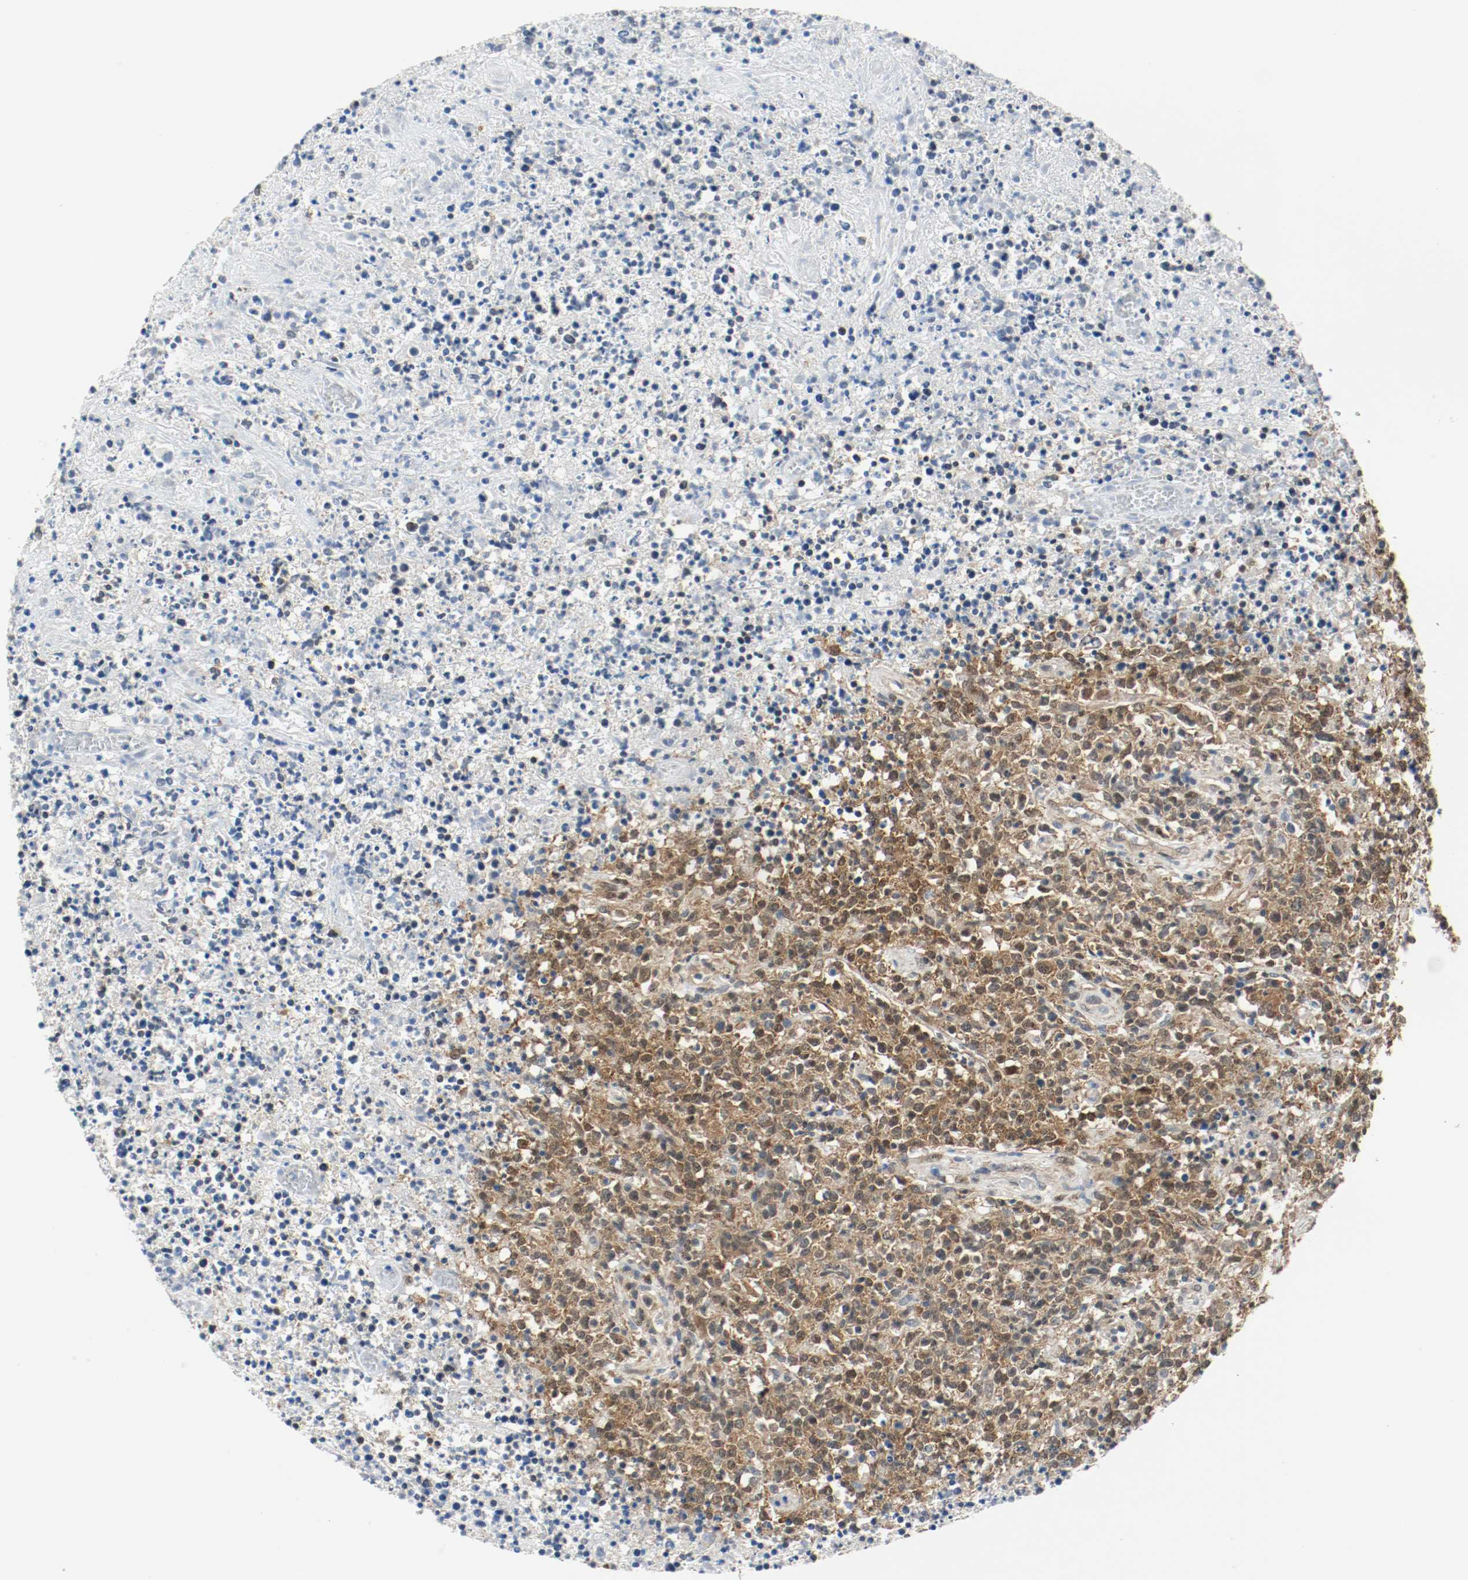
{"staining": {"intensity": "moderate", "quantity": "25%-75%", "location": "cytoplasmic/membranous,nuclear"}, "tissue": "lymphoma", "cell_type": "Tumor cells", "image_type": "cancer", "snomed": [{"axis": "morphology", "description": "Malignant lymphoma, non-Hodgkin's type, High grade"}, {"axis": "topography", "description": "Lymph node"}], "caption": "IHC image of neoplastic tissue: lymphoma stained using IHC shows medium levels of moderate protein expression localized specifically in the cytoplasmic/membranous and nuclear of tumor cells, appearing as a cytoplasmic/membranous and nuclear brown color.", "gene": "PPME1", "patient": {"sex": "female", "age": 84}}